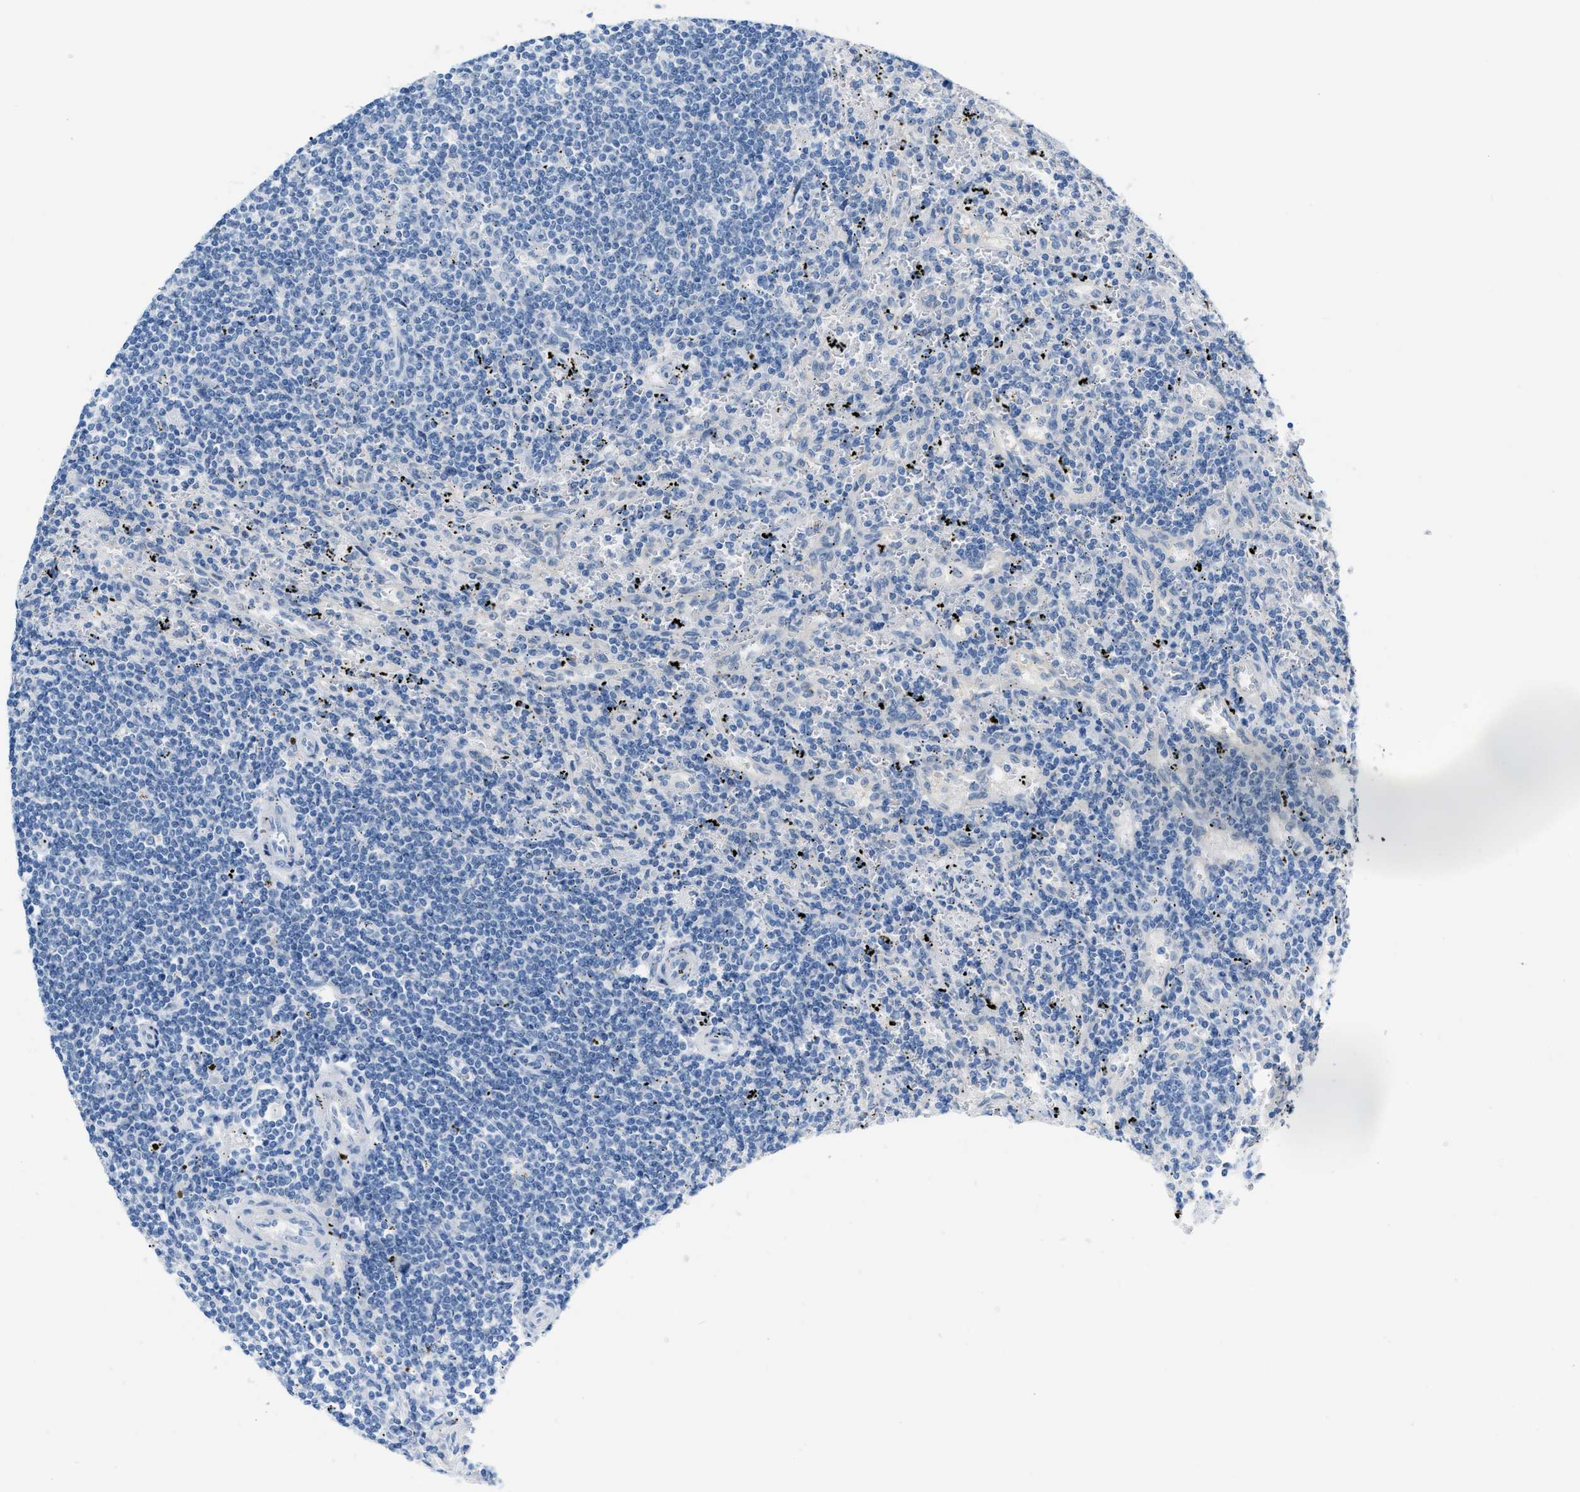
{"staining": {"intensity": "negative", "quantity": "none", "location": "none"}, "tissue": "lymphoma", "cell_type": "Tumor cells", "image_type": "cancer", "snomed": [{"axis": "morphology", "description": "Malignant lymphoma, non-Hodgkin's type, Low grade"}, {"axis": "topography", "description": "Spleen"}], "caption": "Tumor cells are negative for protein expression in human malignant lymphoma, non-Hodgkin's type (low-grade).", "gene": "PHRF1", "patient": {"sex": "male", "age": 76}}